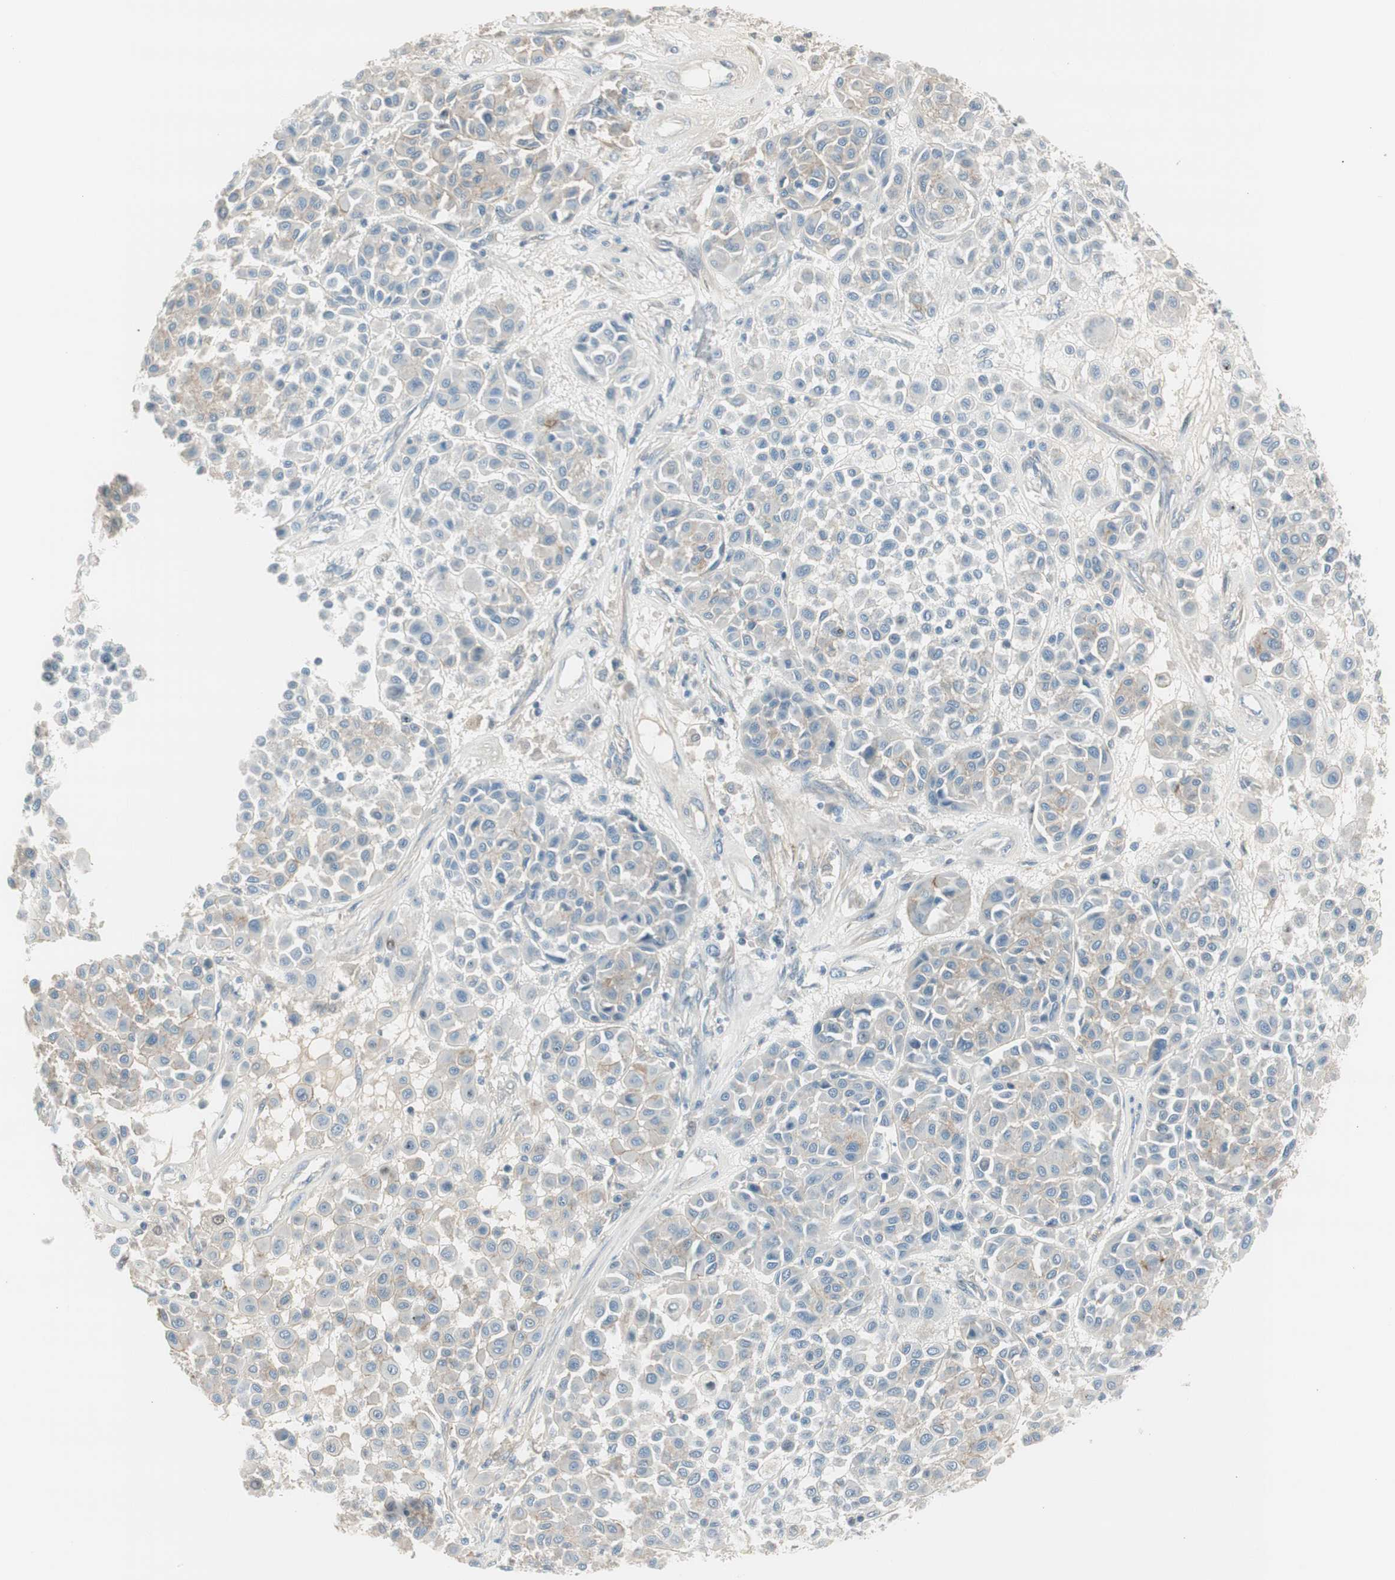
{"staining": {"intensity": "weak", "quantity": "<25%", "location": "cytoplasmic/membranous"}, "tissue": "melanoma", "cell_type": "Tumor cells", "image_type": "cancer", "snomed": [{"axis": "morphology", "description": "Malignant melanoma, Metastatic site"}, {"axis": "topography", "description": "Soft tissue"}], "caption": "Tumor cells show no significant expression in malignant melanoma (metastatic site). (DAB (3,3'-diaminobenzidine) immunohistochemistry (IHC) visualized using brightfield microscopy, high magnification).", "gene": "EVA1A", "patient": {"sex": "male", "age": 41}}